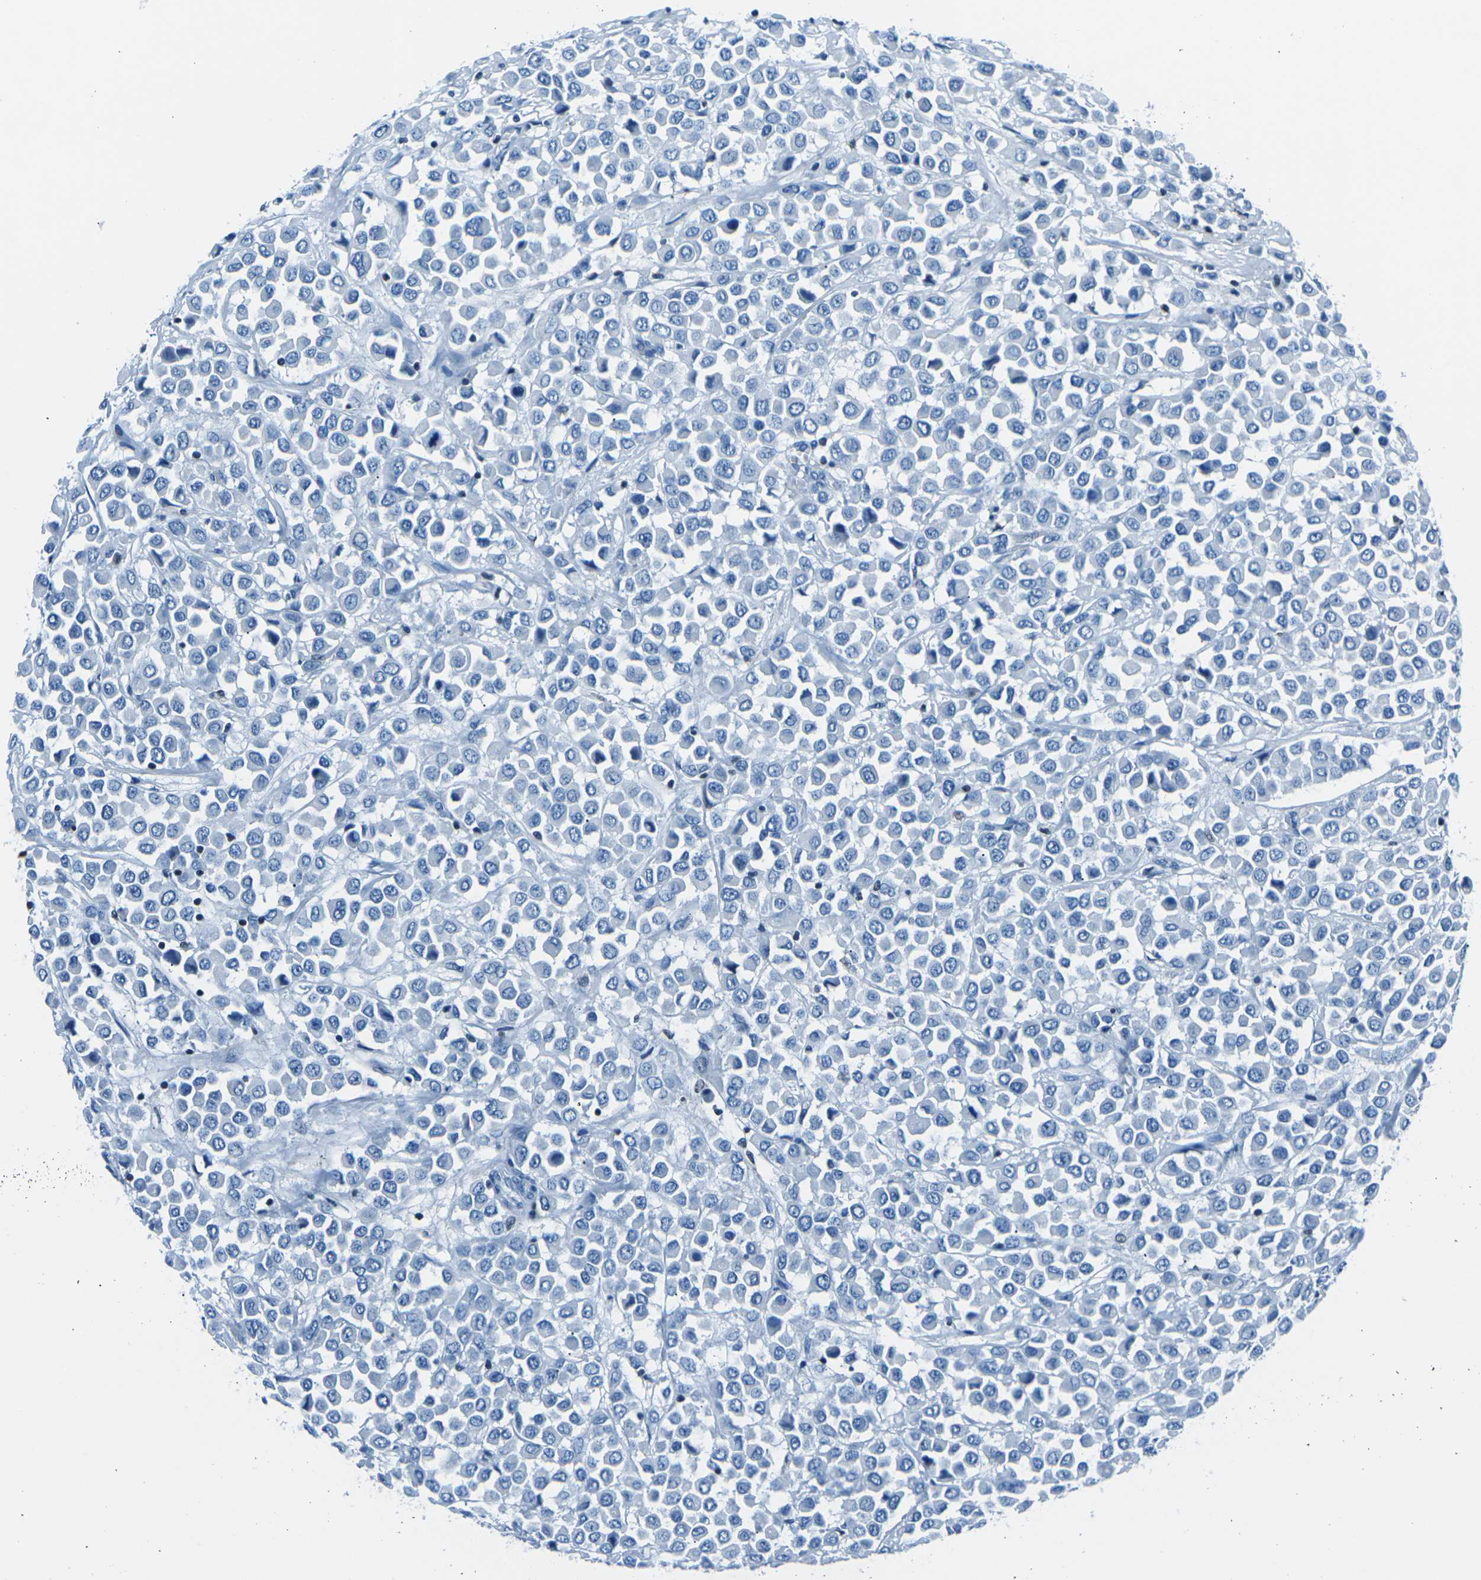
{"staining": {"intensity": "negative", "quantity": "none", "location": "none"}, "tissue": "breast cancer", "cell_type": "Tumor cells", "image_type": "cancer", "snomed": [{"axis": "morphology", "description": "Duct carcinoma"}, {"axis": "topography", "description": "Breast"}], "caption": "High power microscopy image of an immunohistochemistry (IHC) histopathology image of breast cancer (invasive ductal carcinoma), revealing no significant positivity in tumor cells.", "gene": "CELF2", "patient": {"sex": "female", "age": 61}}